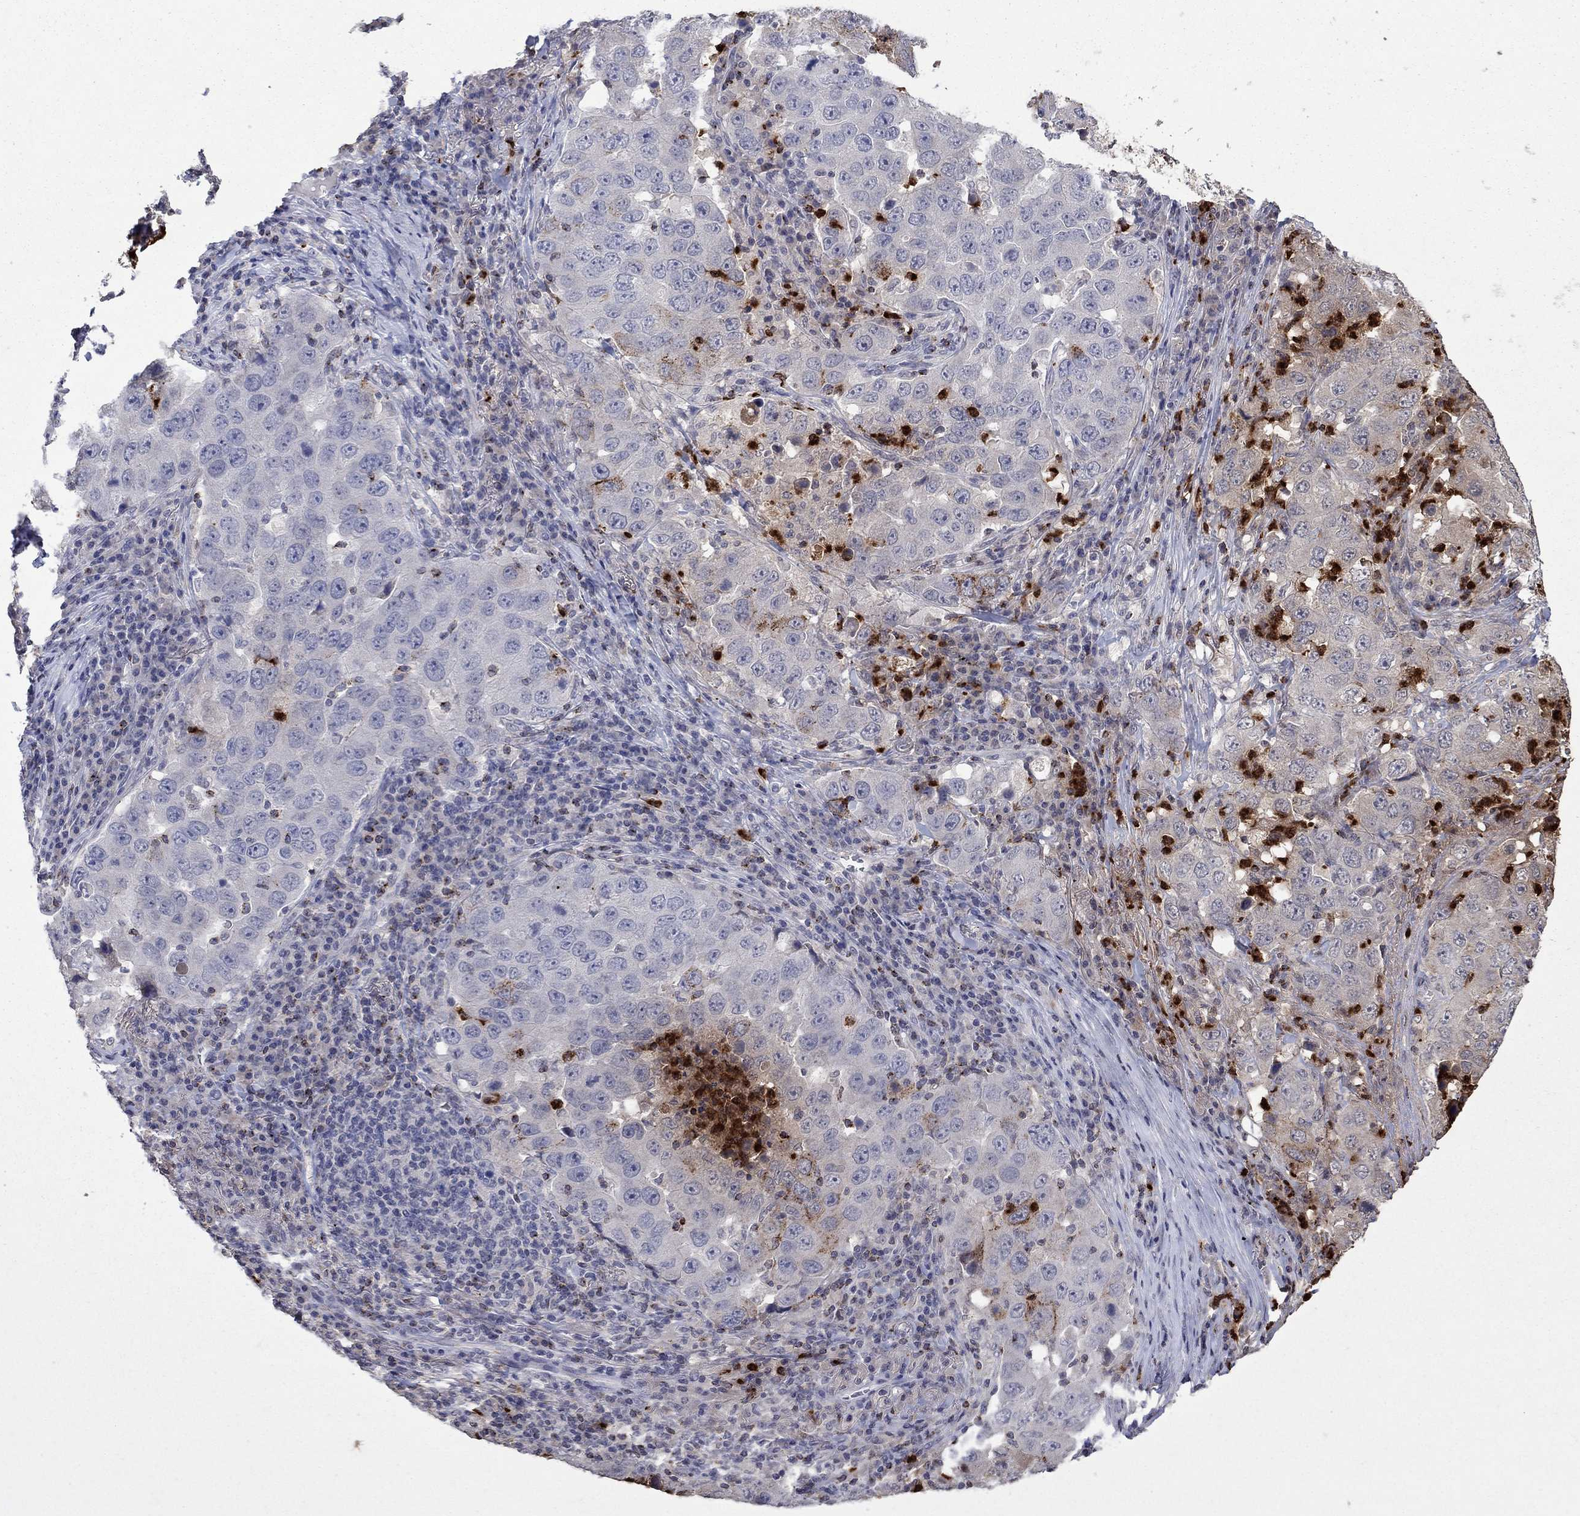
{"staining": {"intensity": "moderate", "quantity": "<25%", "location": "cytoplasmic/membranous"}, "tissue": "lung cancer", "cell_type": "Tumor cells", "image_type": "cancer", "snomed": [{"axis": "morphology", "description": "Adenocarcinoma, NOS"}, {"axis": "topography", "description": "Lung"}], "caption": "High-magnification brightfield microscopy of lung cancer stained with DAB (3,3'-diaminobenzidine) (brown) and counterstained with hematoxylin (blue). tumor cells exhibit moderate cytoplasmic/membranous expression is seen in about<25% of cells.", "gene": "CCL5", "patient": {"sex": "male", "age": 73}}